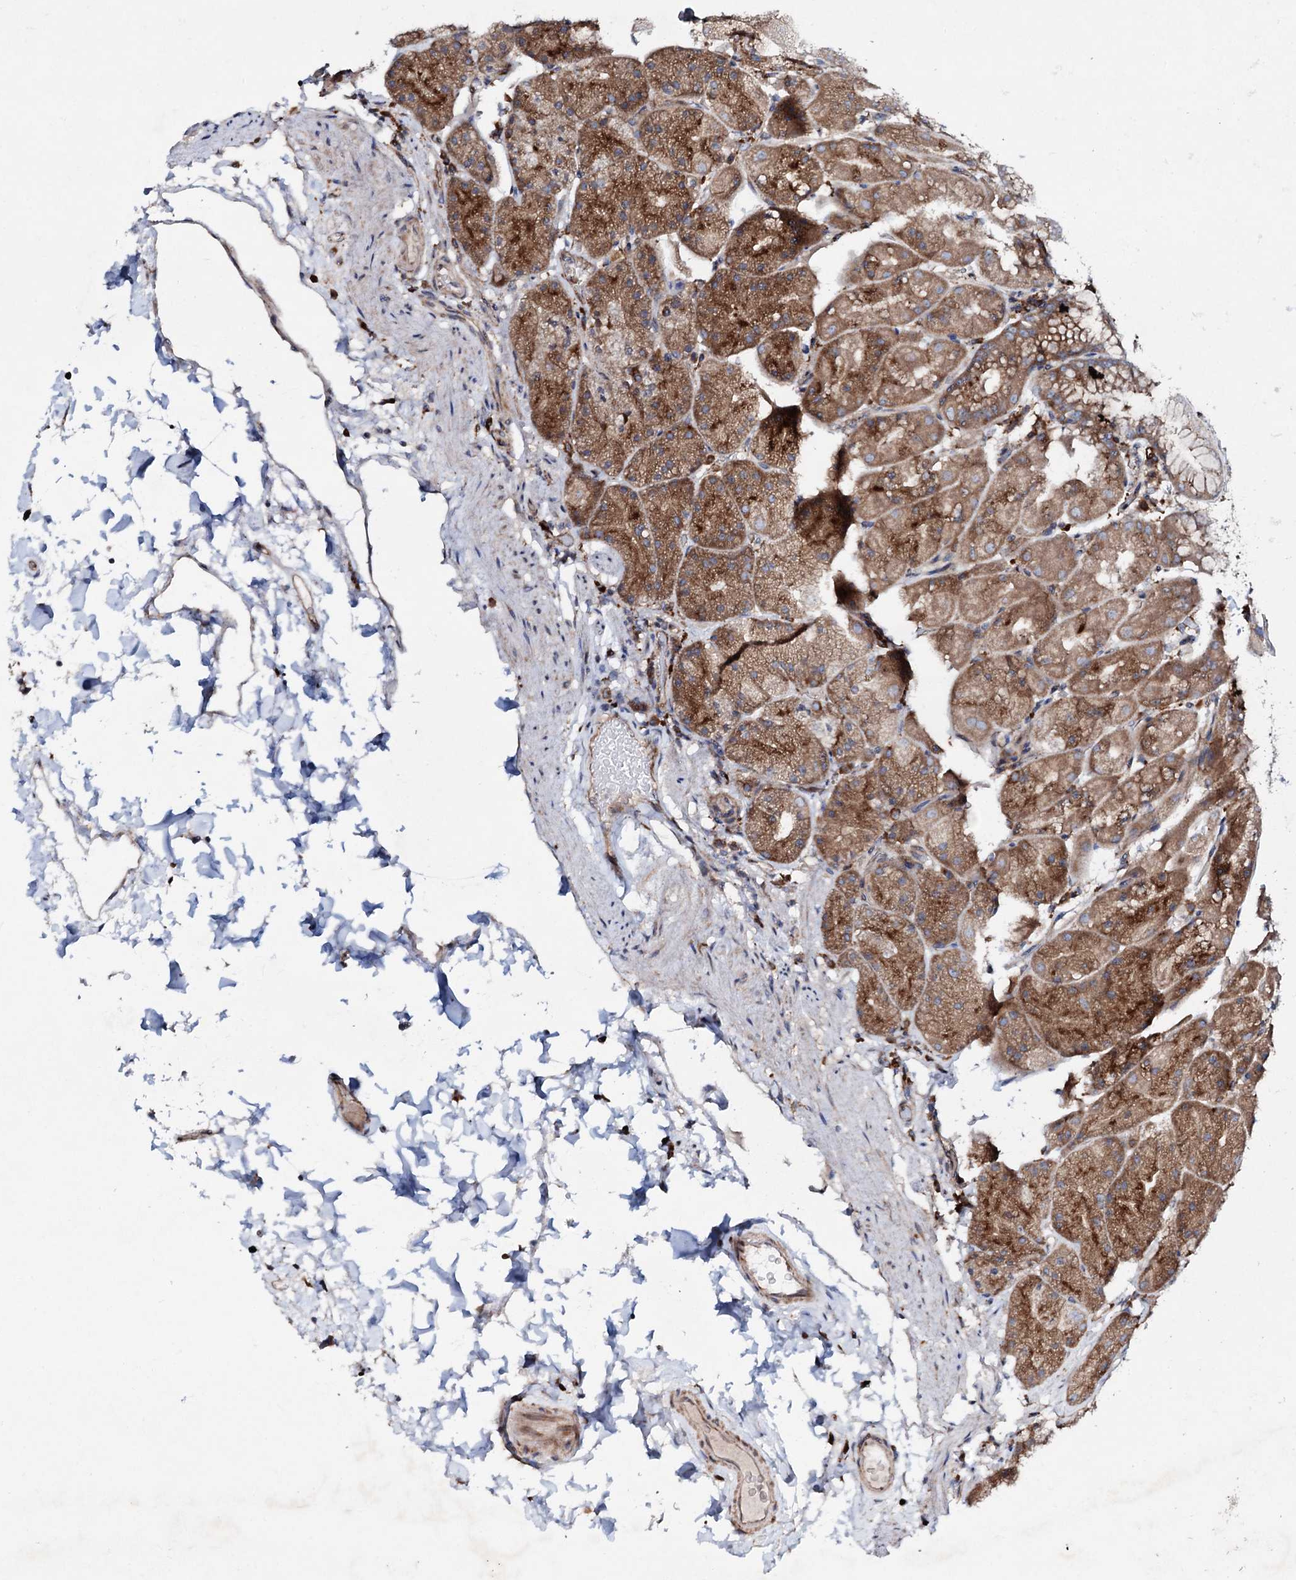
{"staining": {"intensity": "moderate", "quantity": ">75%", "location": "cytoplasmic/membranous"}, "tissue": "stomach", "cell_type": "Glandular cells", "image_type": "normal", "snomed": [{"axis": "morphology", "description": "Normal tissue, NOS"}, {"axis": "topography", "description": "Stomach, upper"}, {"axis": "topography", "description": "Stomach, lower"}], "caption": "Moderate cytoplasmic/membranous positivity for a protein is identified in approximately >75% of glandular cells of unremarkable stomach using IHC.", "gene": "P2RX4", "patient": {"sex": "male", "age": 67}}